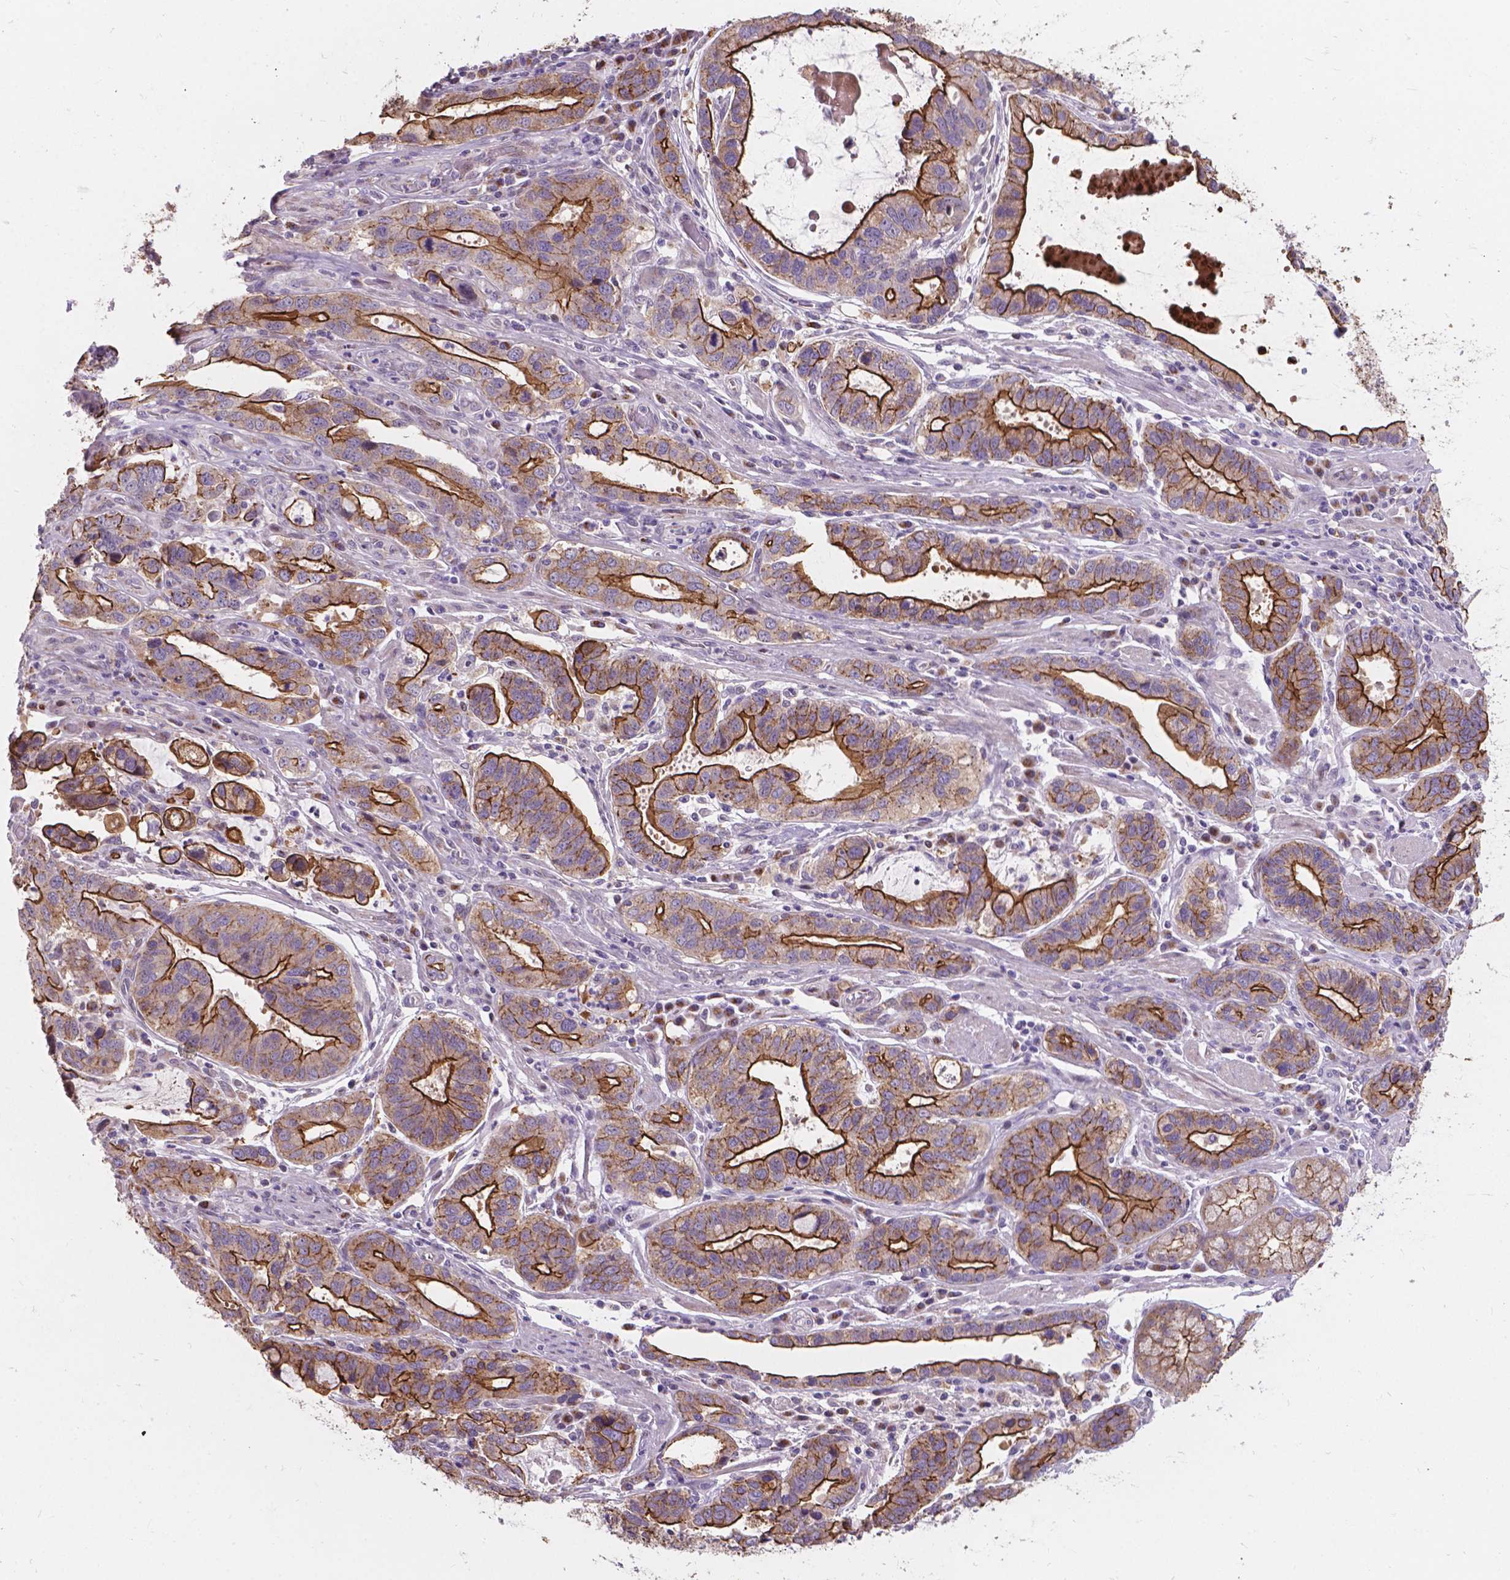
{"staining": {"intensity": "strong", "quantity": "25%-75%", "location": "cytoplasmic/membranous"}, "tissue": "stomach cancer", "cell_type": "Tumor cells", "image_type": "cancer", "snomed": [{"axis": "morphology", "description": "Adenocarcinoma, NOS"}, {"axis": "topography", "description": "Stomach, lower"}], "caption": "Immunohistochemistry staining of stomach cancer (adenocarcinoma), which demonstrates high levels of strong cytoplasmic/membranous staining in approximately 25%-75% of tumor cells indicating strong cytoplasmic/membranous protein expression. The staining was performed using DAB (3,3'-diaminobenzidine) (brown) for protein detection and nuclei were counterstained in hematoxylin (blue).", "gene": "MYH14", "patient": {"sex": "female", "age": 76}}